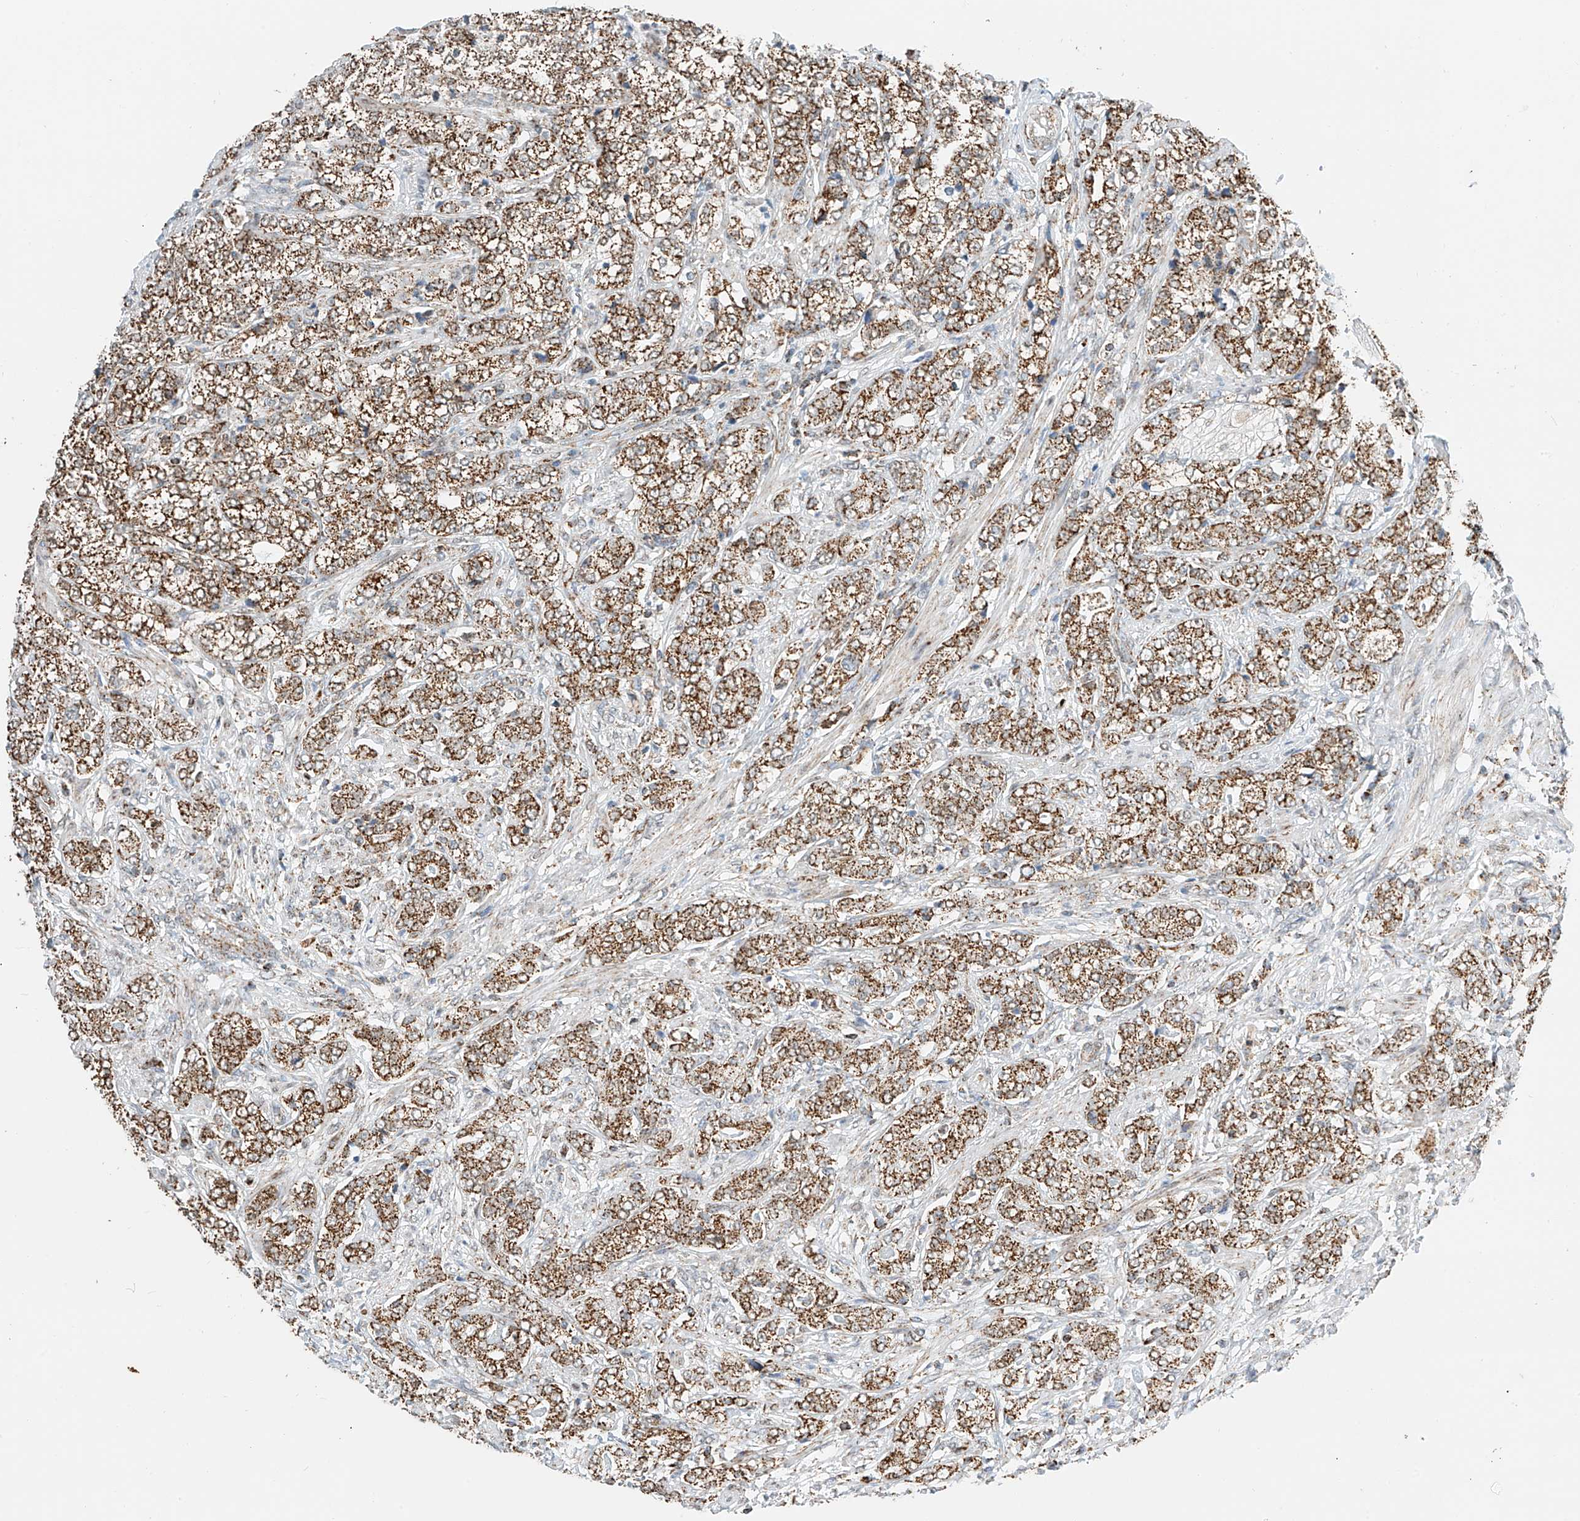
{"staining": {"intensity": "moderate", "quantity": ">75%", "location": "cytoplasmic/membranous"}, "tissue": "prostate cancer", "cell_type": "Tumor cells", "image_type": "cancer", "snomed": [{"axis": "morphology", "description": "Adenocarcinoma, High grade"}, {"axis": "topography", "description": "Prostate"}], "caption": "Immunohistochemical staining of prostate cancer exhibits medium levels of moderate cytoplasmic/membranous positivity in about >75% of tumor cells. The protein of interest is shown in brown color, while the nuclei are stained blue.", "gene": "PPA2", "patient": {"sex": "male", "age": 69}}